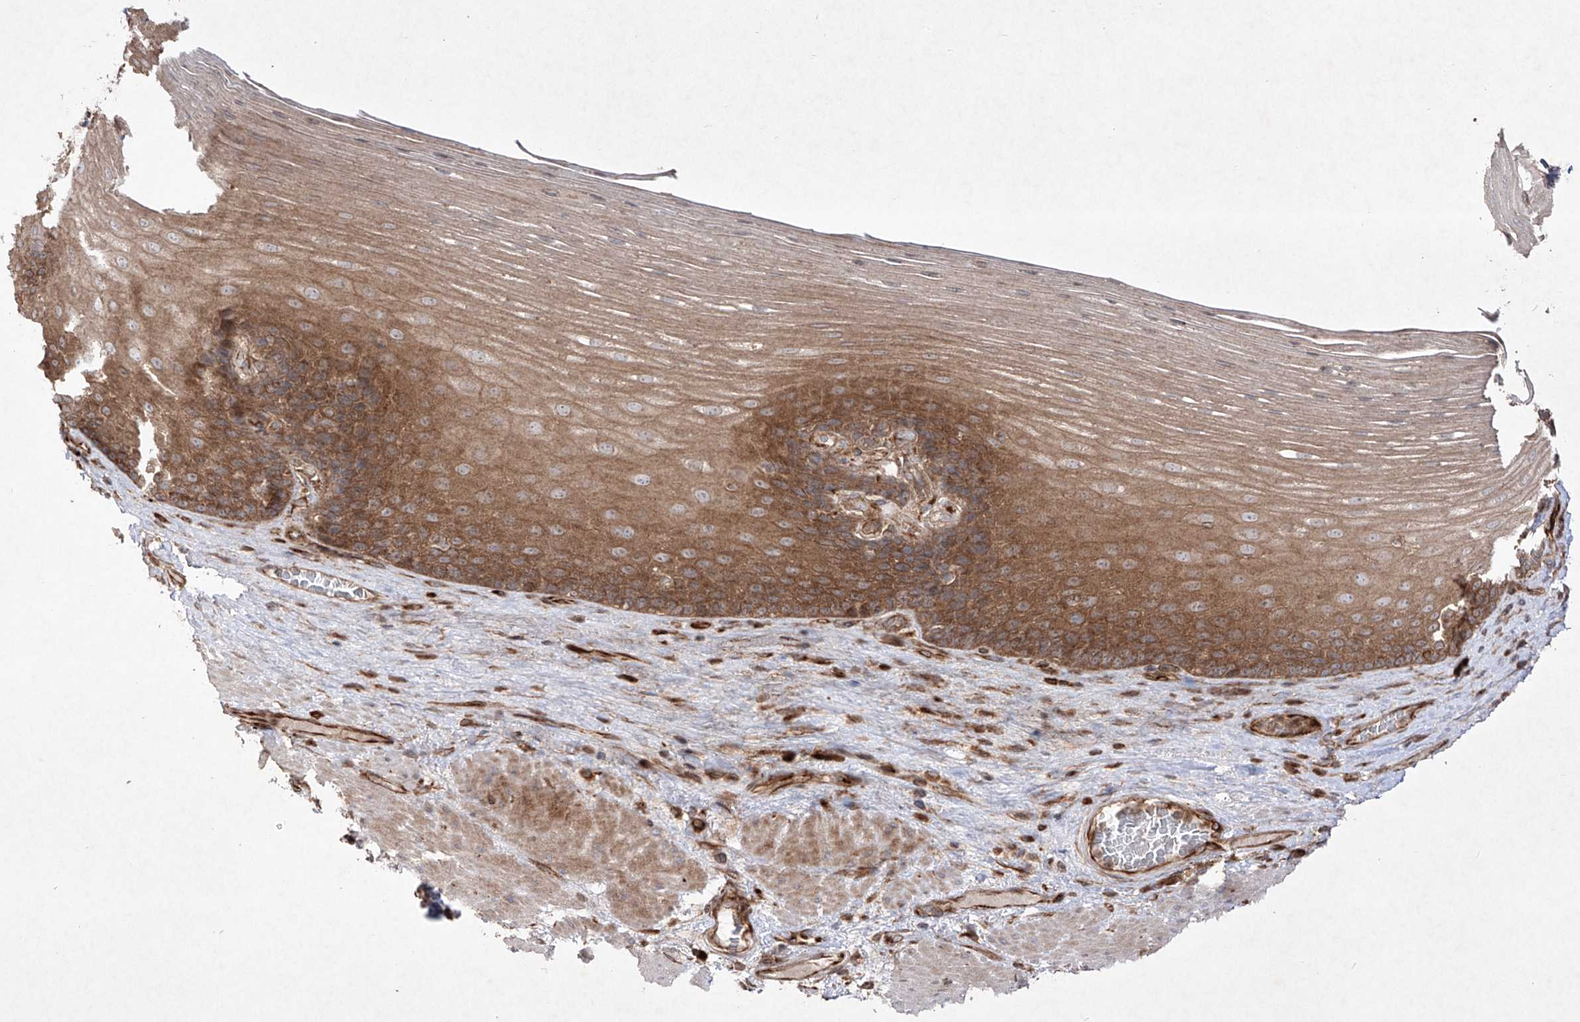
{"staining": {"intensity": "moderate", "quantity": ">75%", "location": "cytoplasmic/membranous"}, "tissue": "esophagus", "cell_type": "Squamous epithelial cells", "image_type": "normal", "snomed": [{"axis": "morphology", "description": "Normal tissue, NOS"}, {"axis": "topography", "description": "Esophagus"}], "caption": "Brown immunohistochemical staining in unremarkable esophagus exhibits moderate cytoplasmic/membranous staining in approximately >75% of squamous epithelial cells.", "gene": "YKT6", "patient": {"sex": "male", "age": 62}}